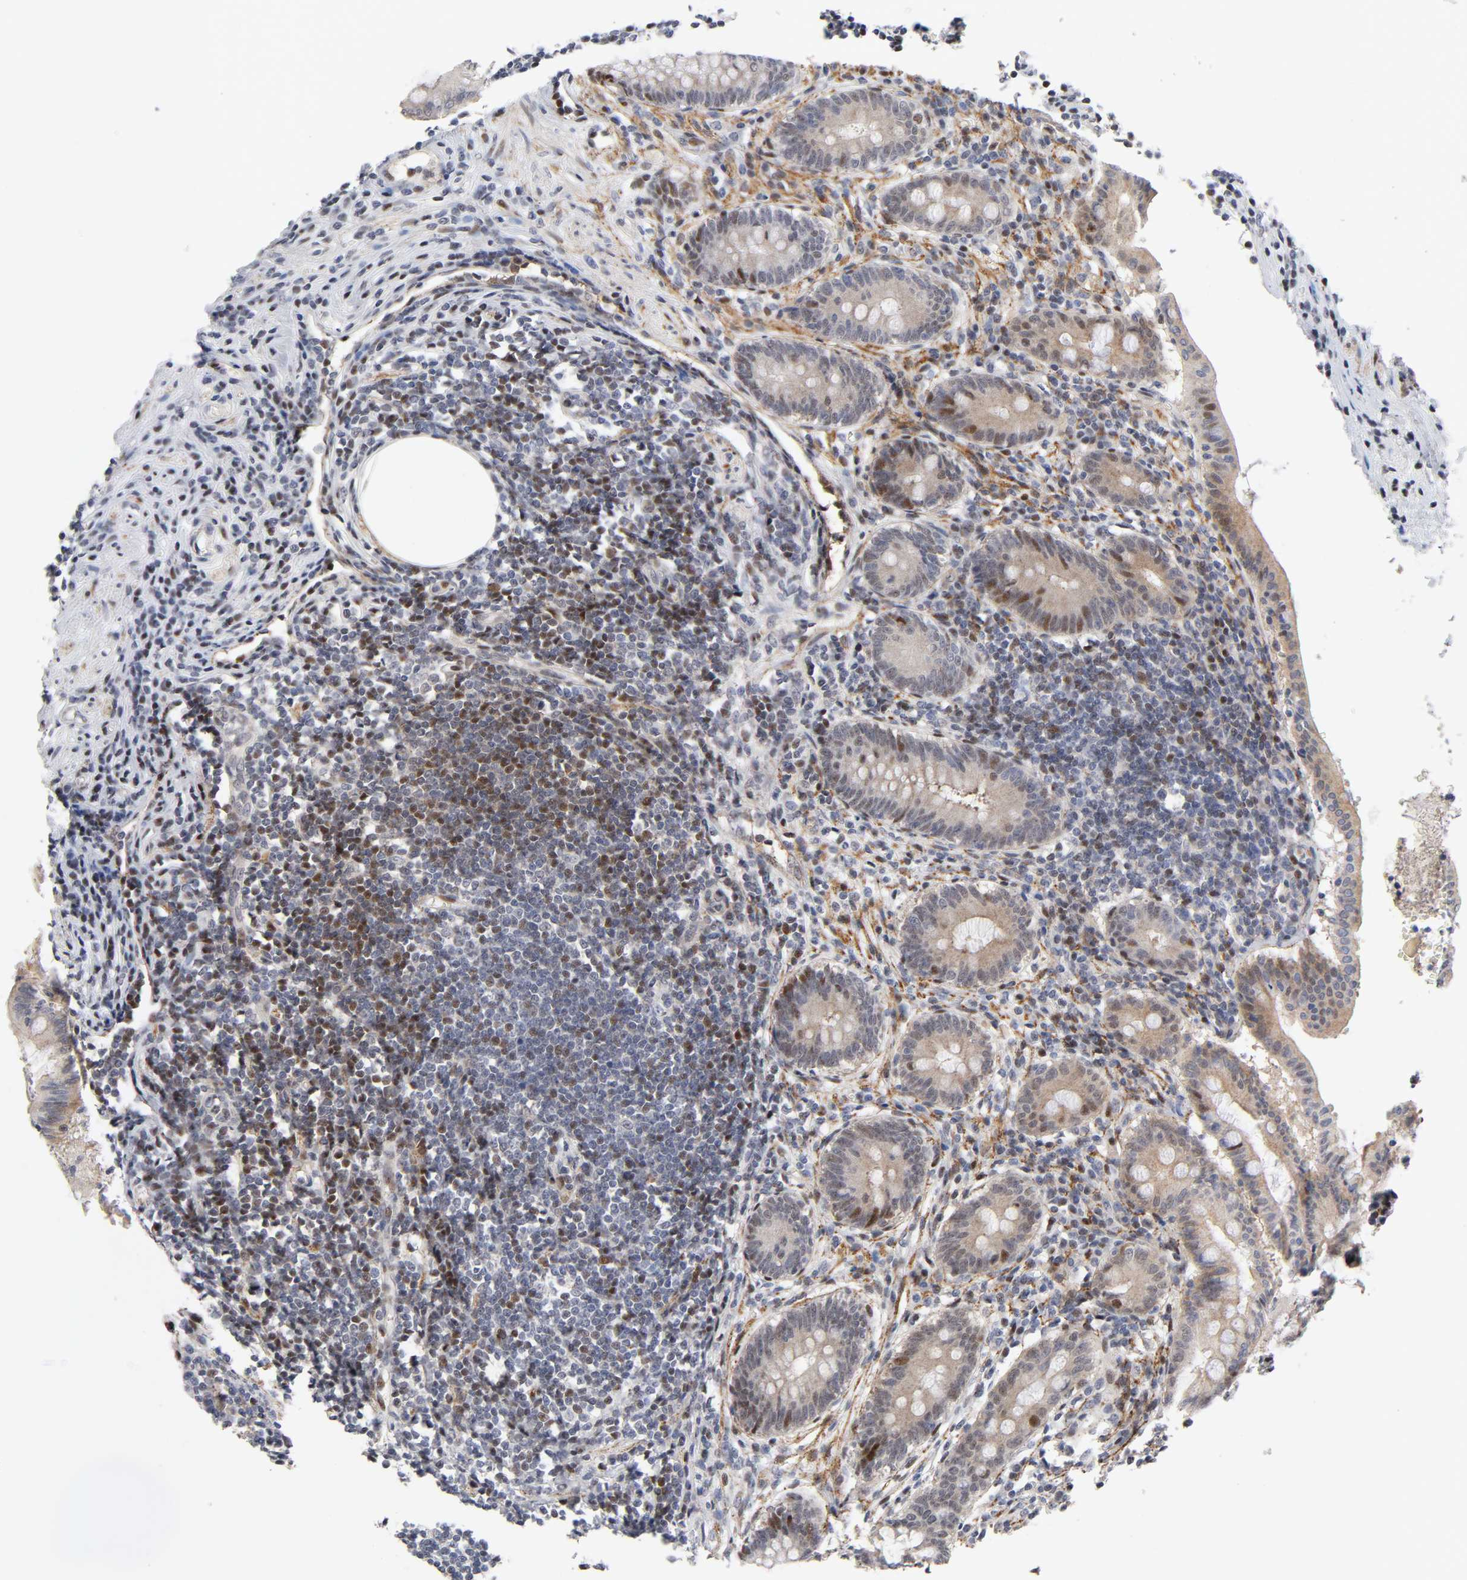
{"staining": {"intensity": "moderate", "quantity": ">75%", "location": "cytoplasmic/membranous,nuclear"}, "tissue": "appendix", "cell_type": "Glandular cells", "image_type": "normal", "snomed": [{"axis": "morphology", "description": "Normal tissue, NOS"}, {"axis": "topography", "description": "Appendix"}], "caption": "Immunohistochemistry staining of benign appendix, which displays medium levels of moderate cytoplasmic/membranous,nuclear expression in approximately >75% of glandular cells indicating moderate cytoplasmic/membranous,nuclear protein staining. The staining was performed using DAB (3,3'-diaminobenzidine) (brown) for protein detection and nuclei were counterstained in hematoxylin (blue).", "gene": "STK38", "patient": {"sex": "female", "age": 50}}